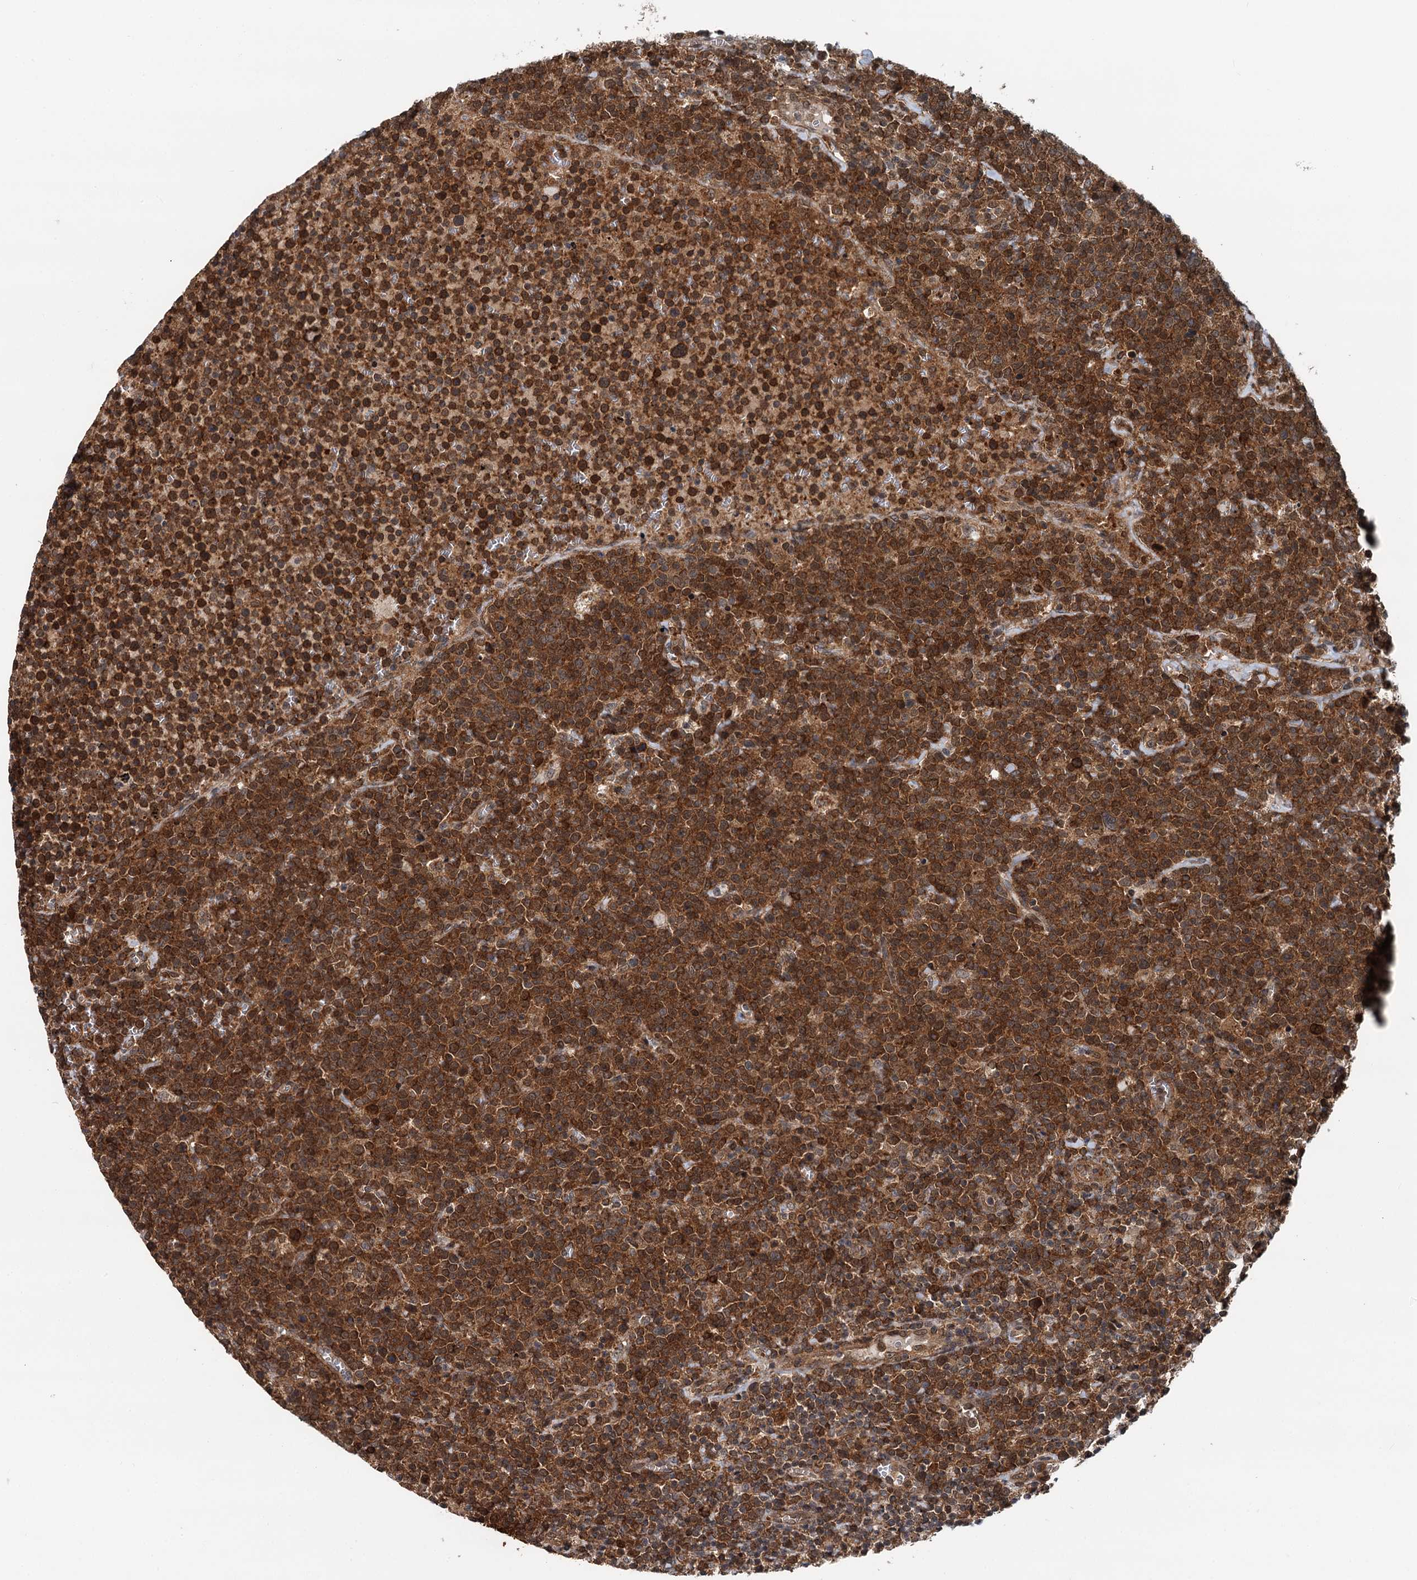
{"staining": {"intensity": "strong", "quantity": ">75%", "location": "cytoplasmic/membranous"}, "tissue": "lymphoma", "cell_type": "Tumor cells", "image_type": "cancer", "snomed": [{"axis": "morphology", "description": "Malignant lymphoma, non-Hodgkin's type, High grade"}, {"axis": "topography", "description": "Lymph node"}], "caption": "Immunohistochemical staining of human lymphoma displays high levels of strong cytoplasmic/membranous protein expression in approximately >75% of tumor cells.", "gene": "STUB1", "patient": {"sex": "male", "age": 61}}